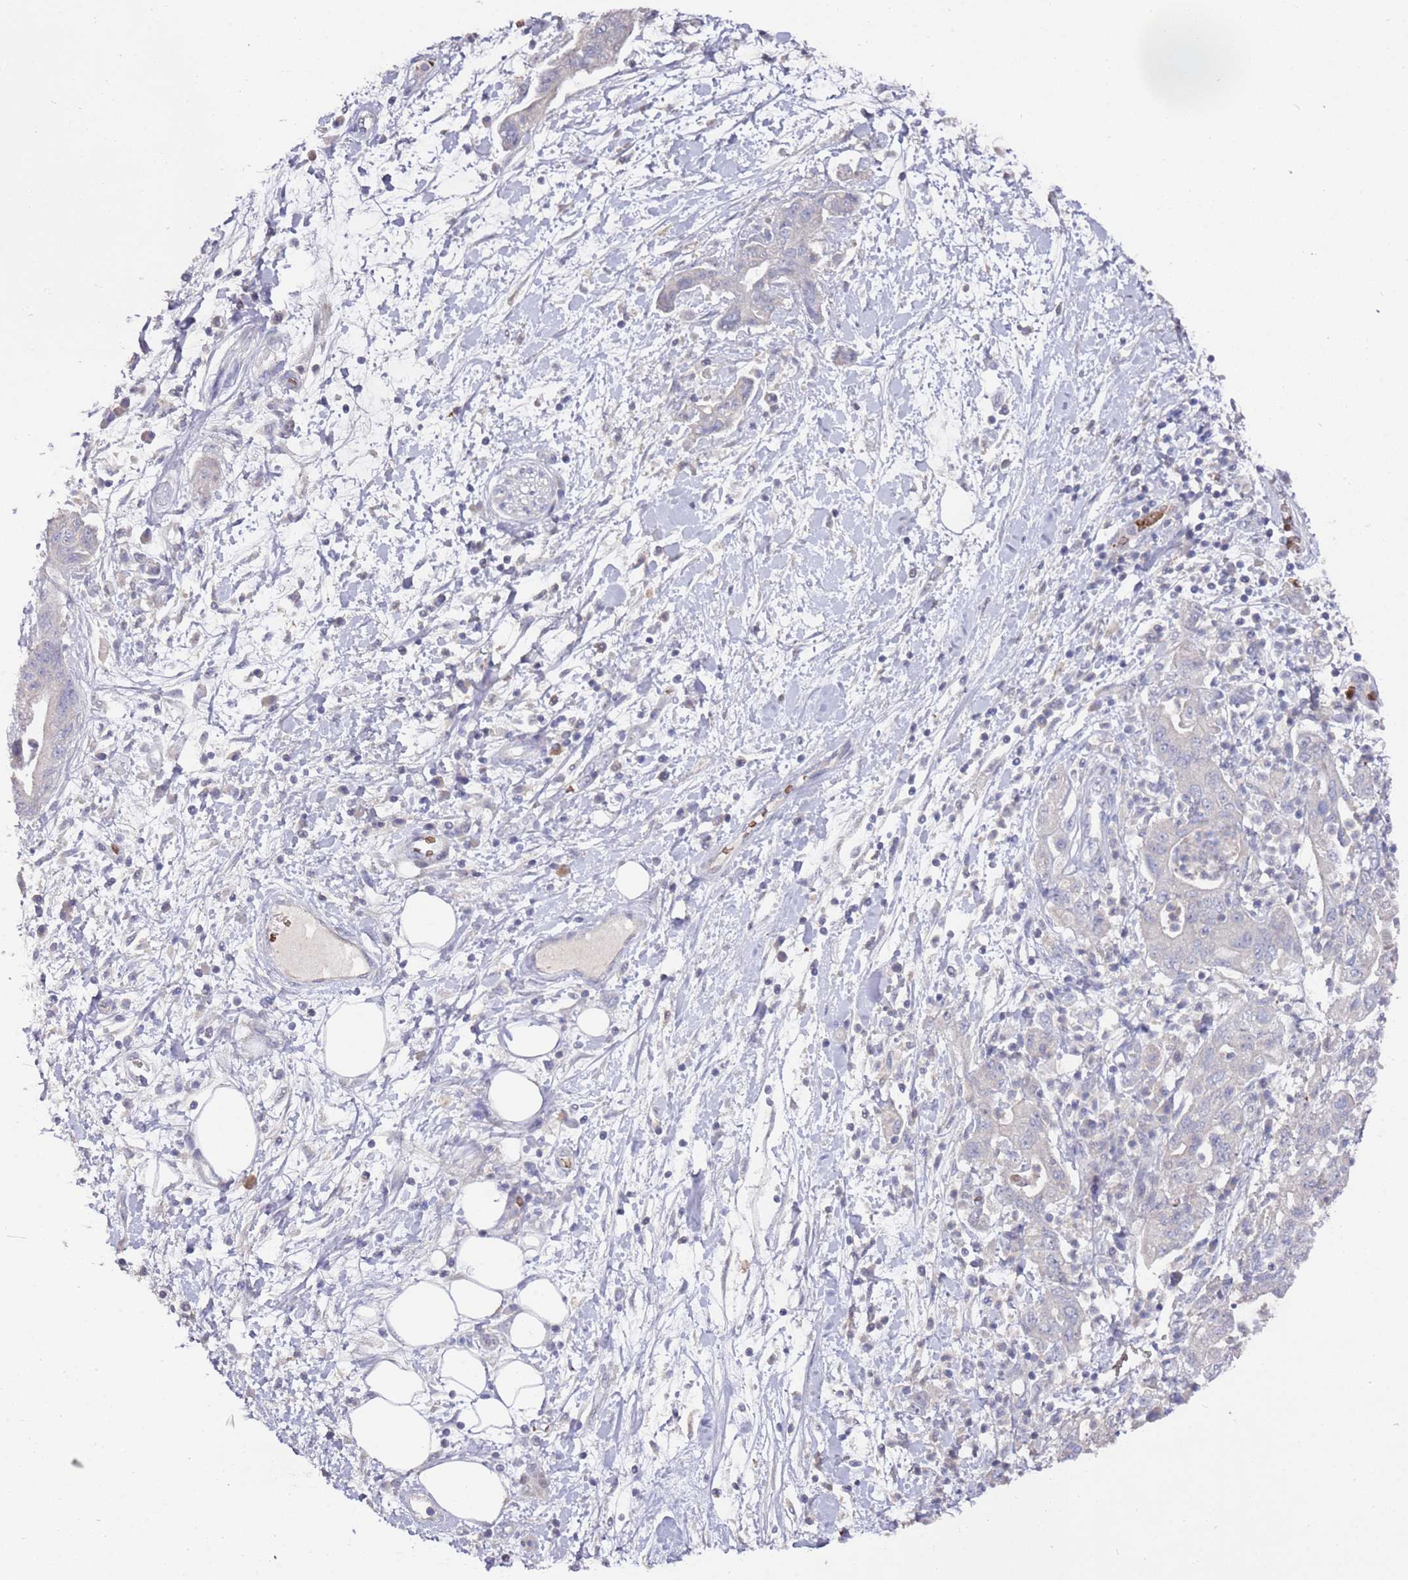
{"staining": {"intensity": "negative", "quantity": "none", "location": "none"}, "tissue": "pancreatic cancer", "cell_type": "Tumor cells", "image_type": "cancer", "snomed": [{"axis": "morphology", "description": "Adenocarcinoma, NOS"}, {"axis": "topography", "description": "Pancreas"}], "caption": "The immunohistochemistry (IHC) micrograph has no significant positivity in tumor cells of pancreatic cancer tissue.", "gene": "LACC1", "patient": {"sex": "female", "age": 73}}